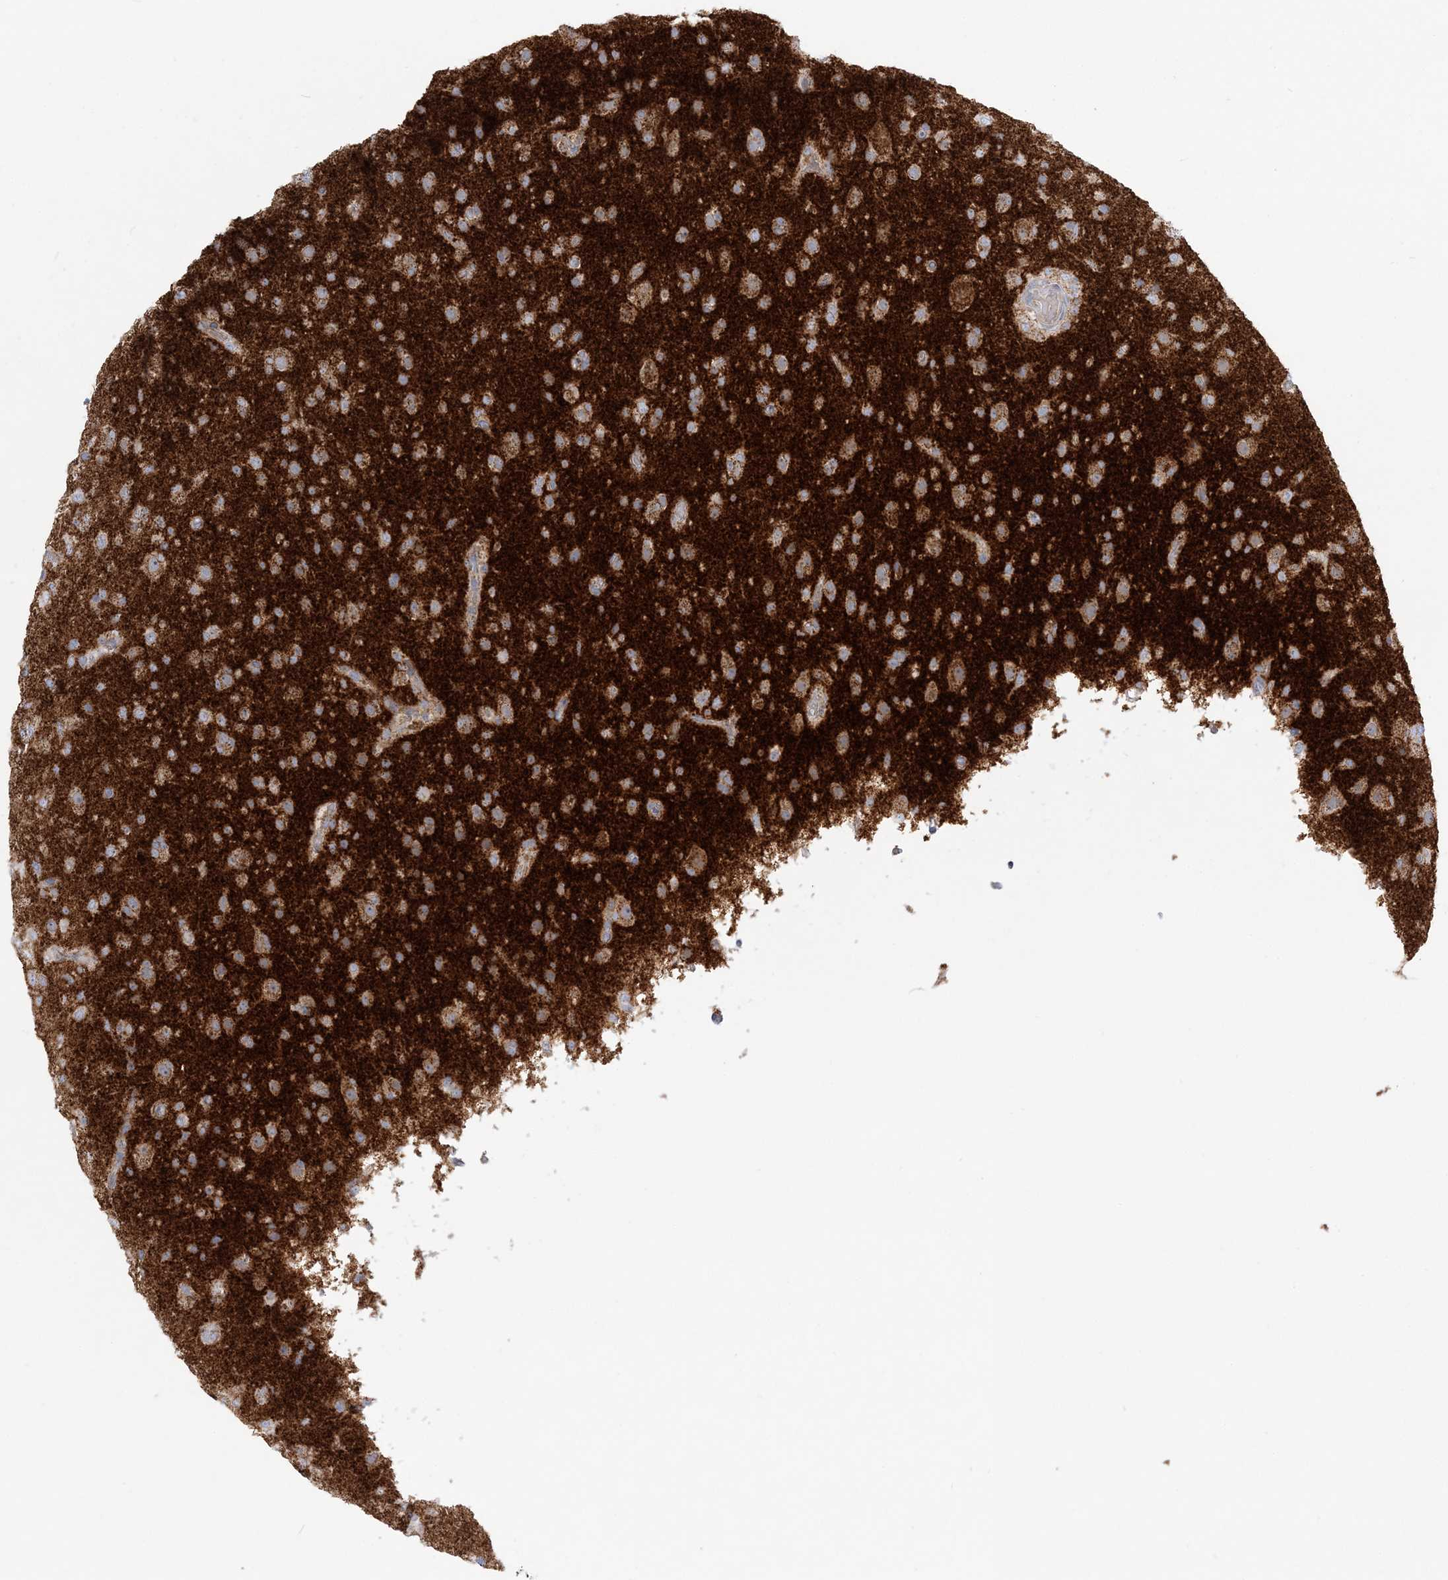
{"staining": {"intensity": "moderate", "quantity": ">75%", "location": "cytoplasmic/membranous"}, "tissue": "glioma", "cell_type": "Tumor cells", "image_type": "cancer", "snomed": [{"axis": "morphology", "description": "Glioma, malignant, Low grade"}, {"axis": "topography", "description": "Brain"}], "caption": "Immunohistochemical staining of human malignant glioma (low-grade) exhibits moderate cytoplasmic/membranous protein staining in approximately >75% of tumor cells.", "gene": "TBC1D14", "patient": {"sex": "male", "age": 65}}